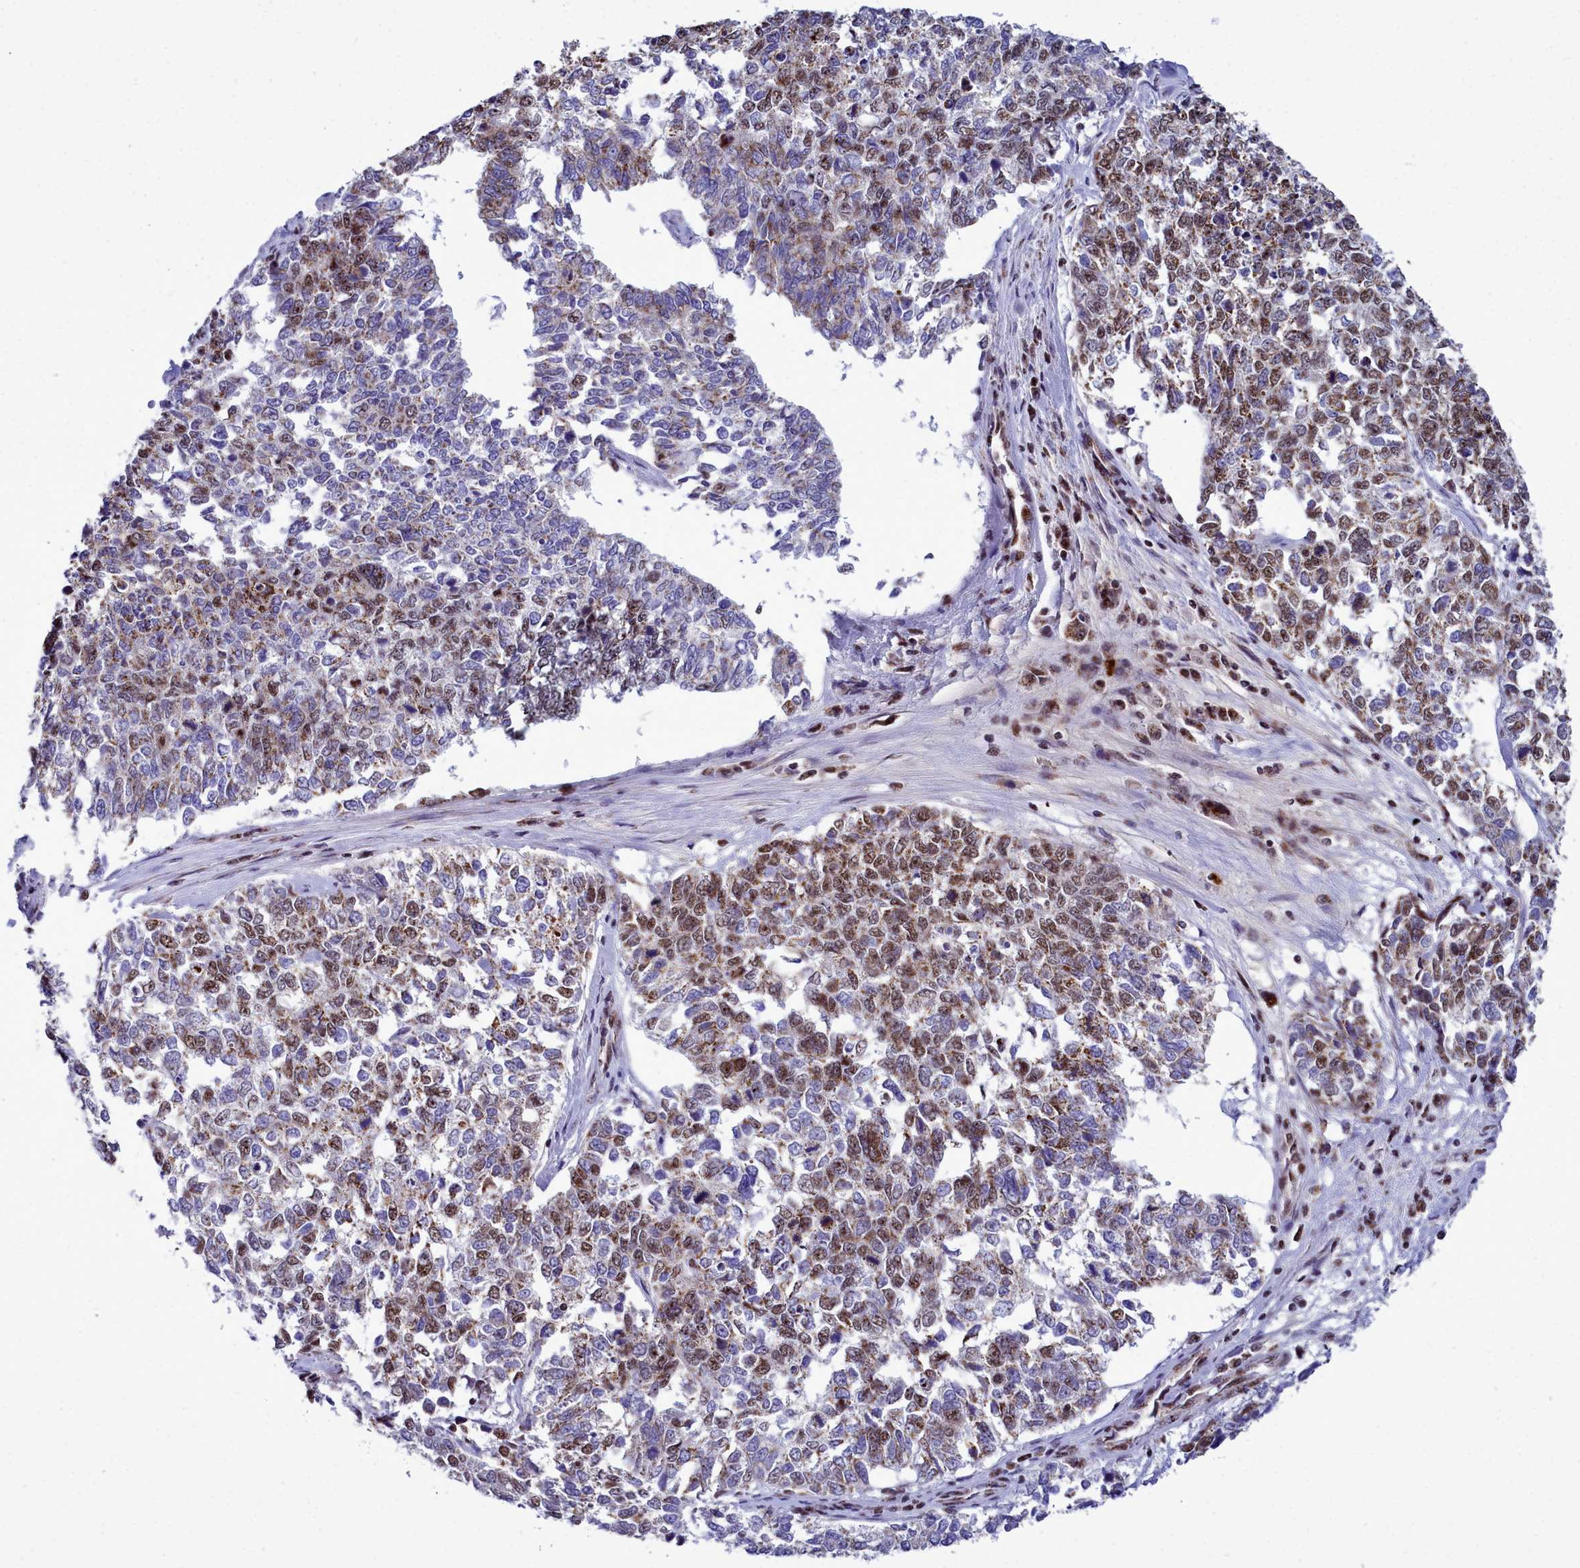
{"staining": {"intensity": "moderate", "quantity": "25%-75%", "location": "cytoplasmic/membranous,nuclear"}, "tissue": "cervical cancer", "cell_type": "Tumor cells", "image_type": "cancer", "snomed": [{"axis": "morphology", "description": "Squamous cell carcinoma, NOS"}, {"axis": "topography", "description": "Cervix"}], "caption": "An IHC histopathology image of neoplastic tissue is shown. Protein staining in brown highlights moderate cytoplasmic/membranous and nuclear positivity in squamous cell carcinoma (cervical) within tumor cells.", "gene": "POM121L2", "patient": {"sex": "female", "age": 63}}